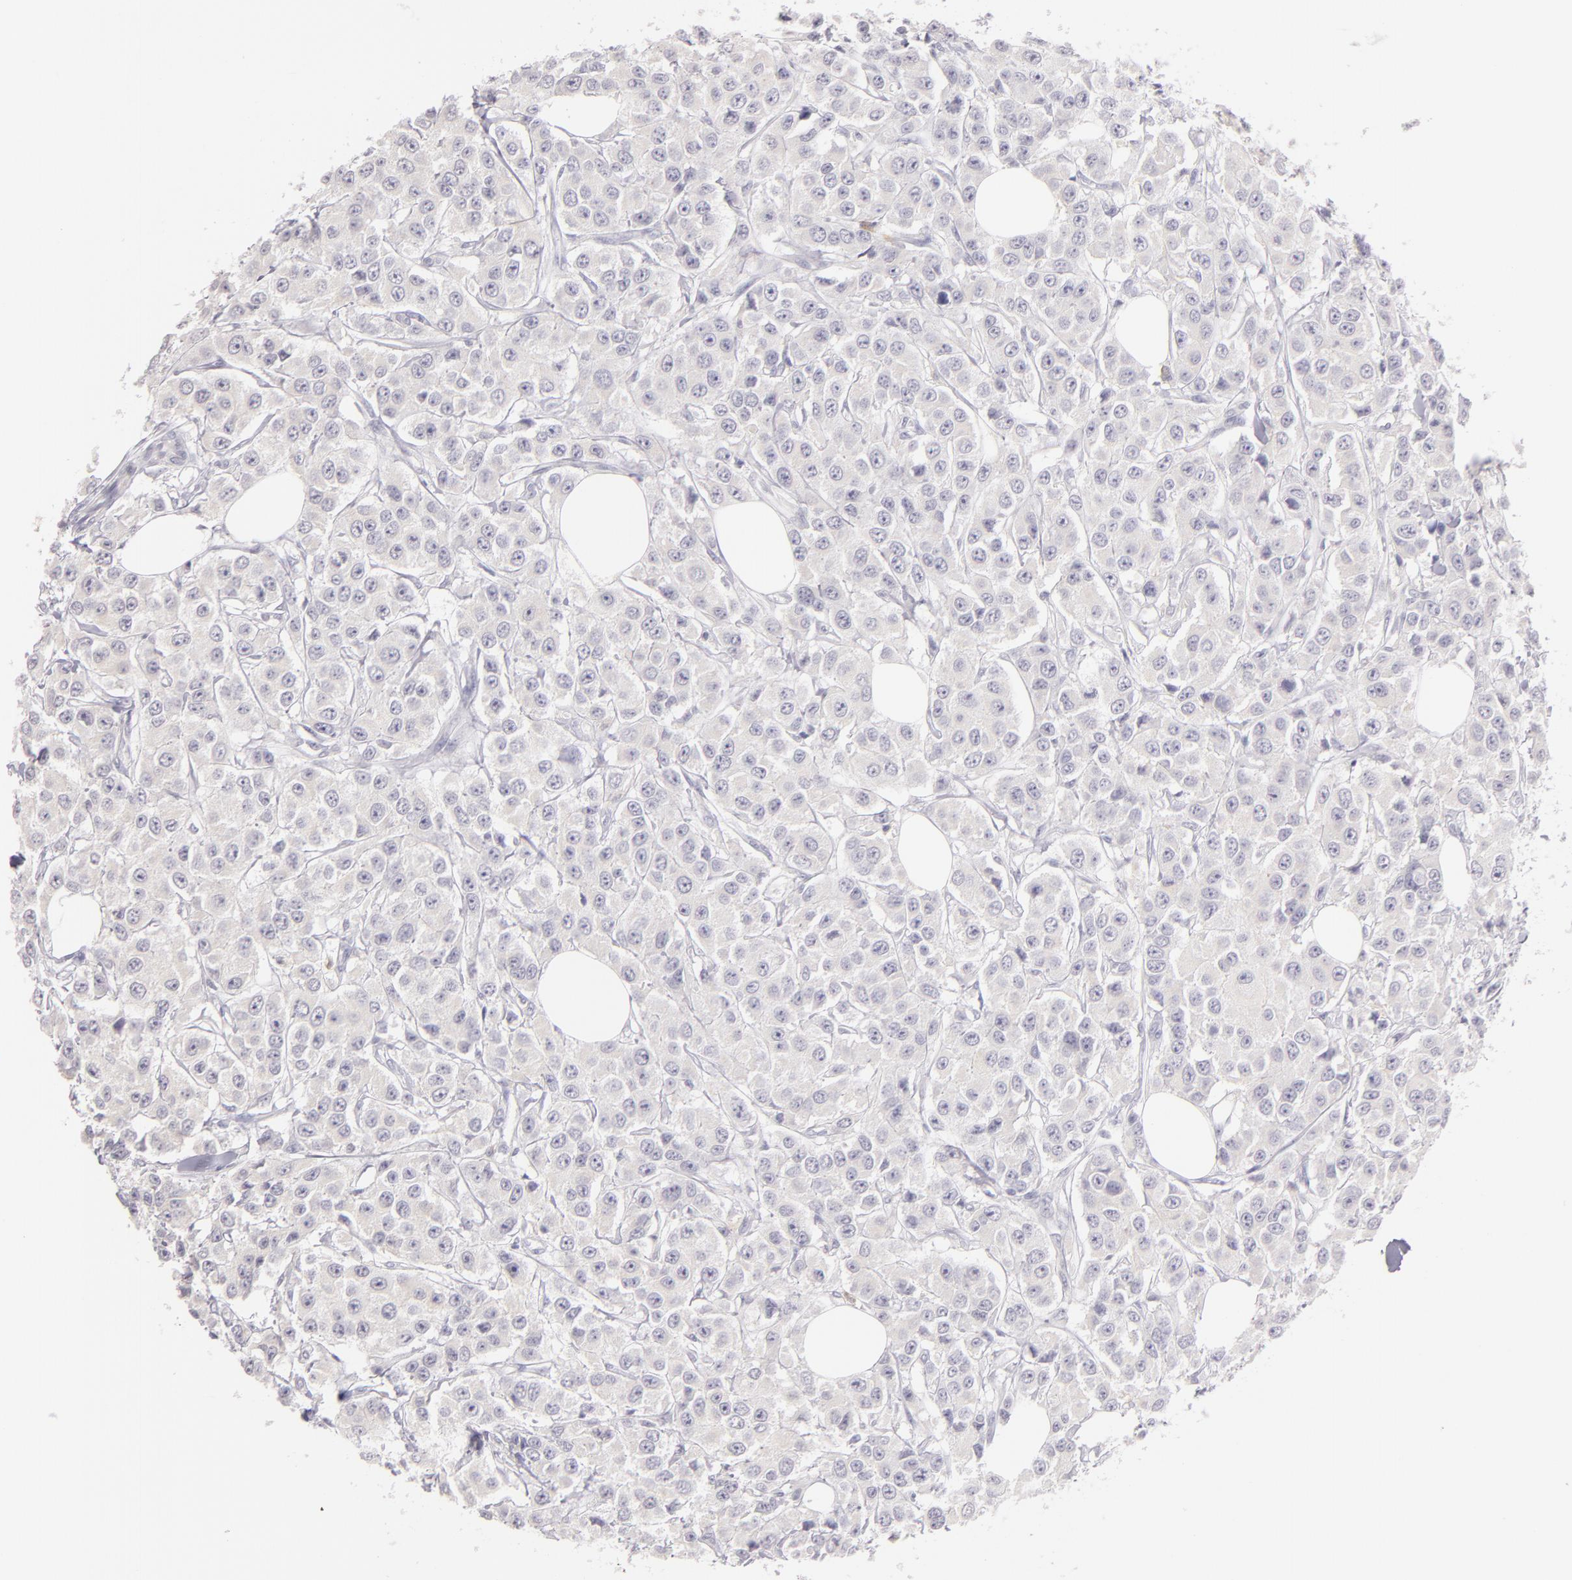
{"staining": {"intensity": "negative", "quantity": "none", "location": "none"}, "tissue": "breast cancer", "cell_type": "Tumor cells", "image_type": "cancer", "snomed": [{"axis": "morphology", "description": "Duct carcinoma"}, {"axis": "topography", "description": "Breast"}], "caption": "Immunohistochemistry (IHC) of human breast intraductal carcinoma shows no expression in tumor cells. The staining is performed using DAB (3,3'-diaminobenzidine) brown chromogen with nuclei counter-stained in using hematoxylin.", "gene": "IL2RA", "patient": {"sex": "female", "age": 58}}